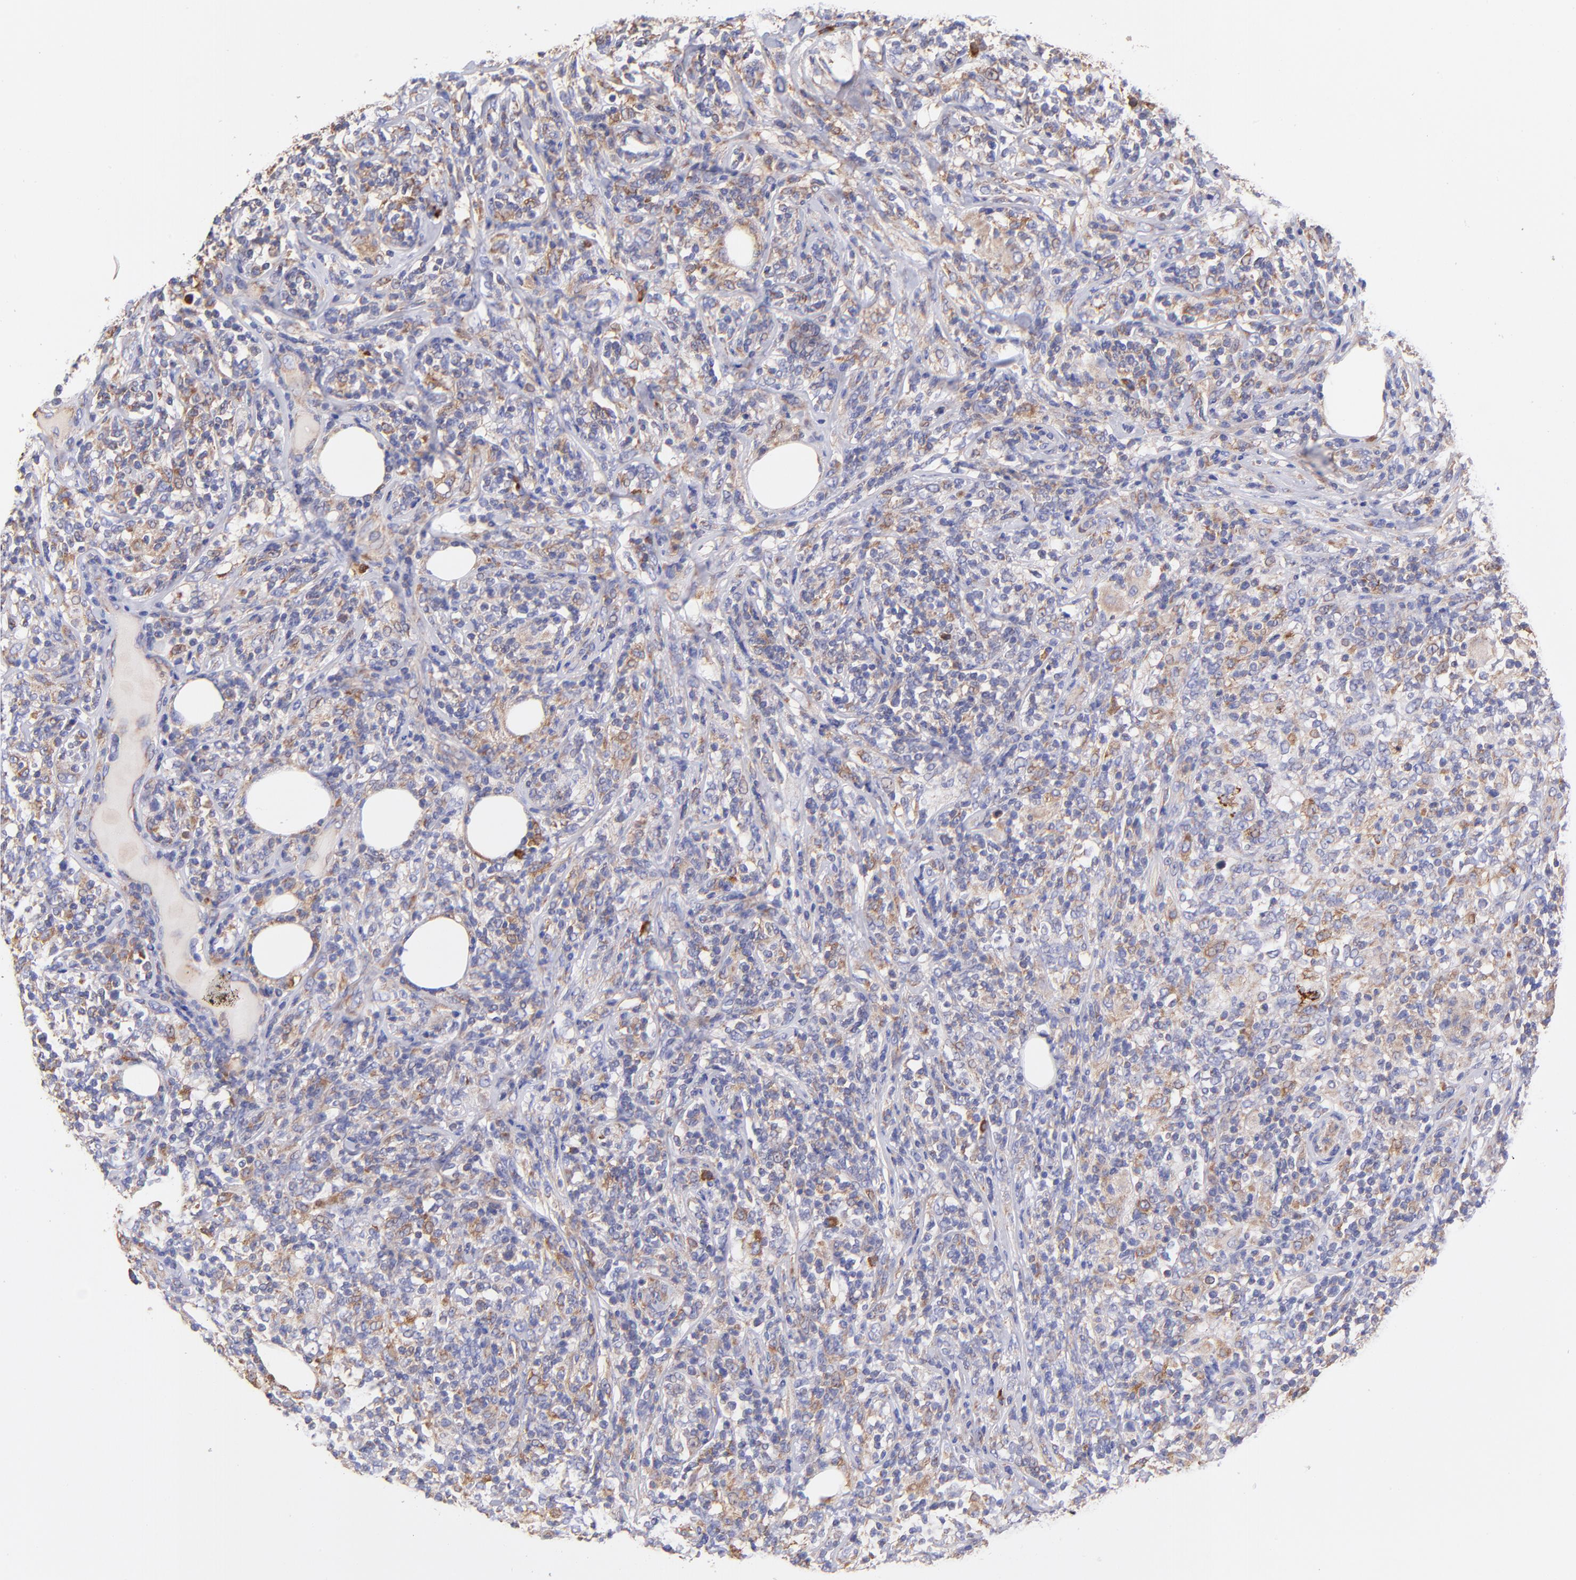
{"staining": {"intensity": "moderate", "quantity": "<25%", "location": "cytoplasmic/membranous"}, "tissue": "lymphoma", "cell_type": "Tumor cells", "image_type": "cancer", "snomed": [{"axis": "morphology", "description": "Malignant lymphoma, non-Hodgkin's type, High grade"}, {"axis": "topography", "description": "Lymph node"}], "caption": "Moderate cytoplasmic/membranous staining is identified in approximately <25% of tumor cells in high-grade malignant lymphoma, non-Hodgkin's type.", "gene": "PREX1", "patient": {"sex": "female", "age": 84}}